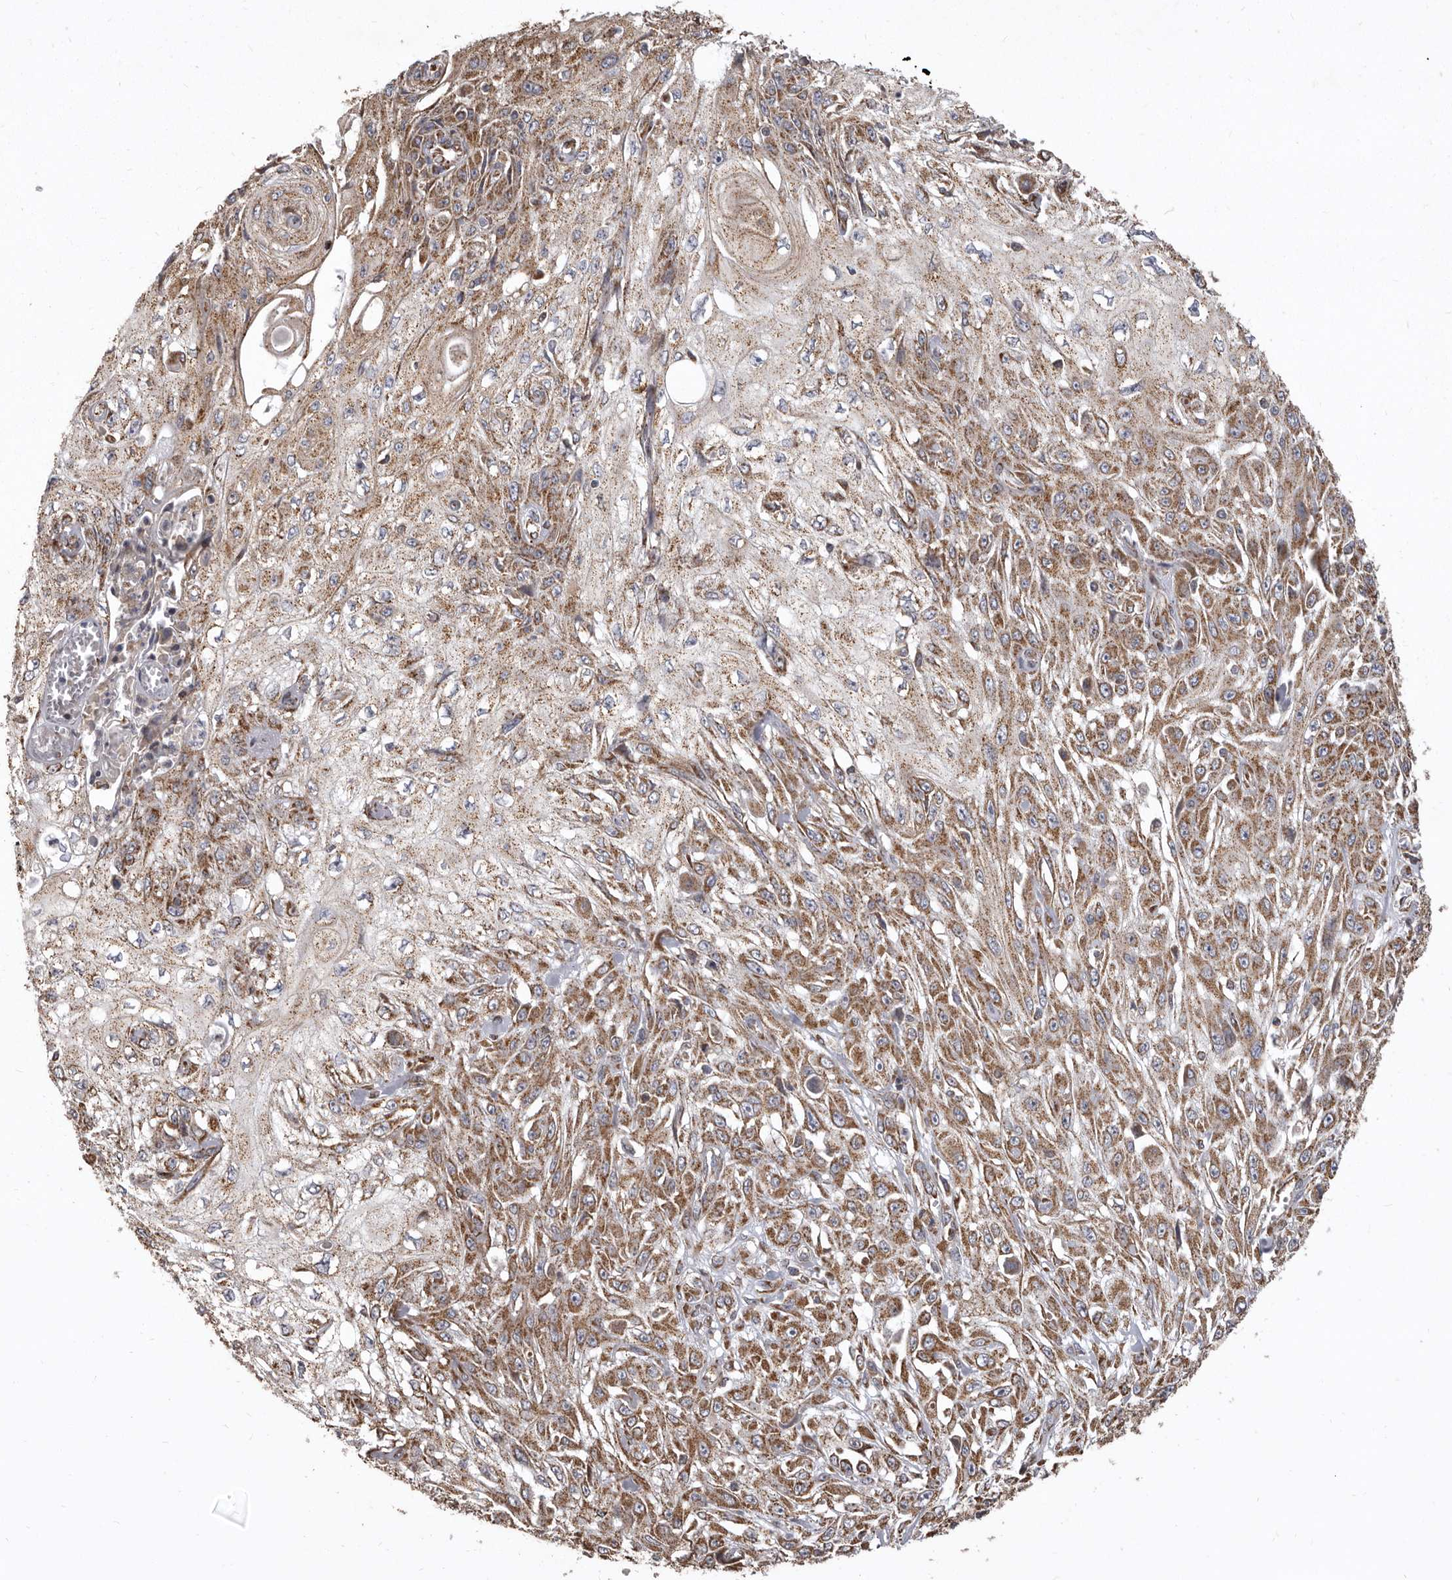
{"staining": {"intensity": "moderate", "quantity": ">75%", "location": "cytoplasmic/membranous"}, "tissue": "skin cancer", "cell_type": "Tumor cells", "image_type": "cancer", "snomed": [{"axis": "morphology", "description": "Squamous cell carcinoma, NOS"}, {"axis": "morphology", "description": "Squamous cell carcinoma, metastatic, NOS"}, {"axis": "topography", "description": "Skin"}, {"axis": "topography", "description": "Lymph node"}], "caption": "An IHC micrograph of tumor tissue is shown. Protein staining in brown shows moderate cytoplasmic/membranous positivity in metastatic squamous cell carcinoma (skin) within tumor cells.", "gene": "CDK5RAP3", "patient": {"sex": "male", "age": 75}}